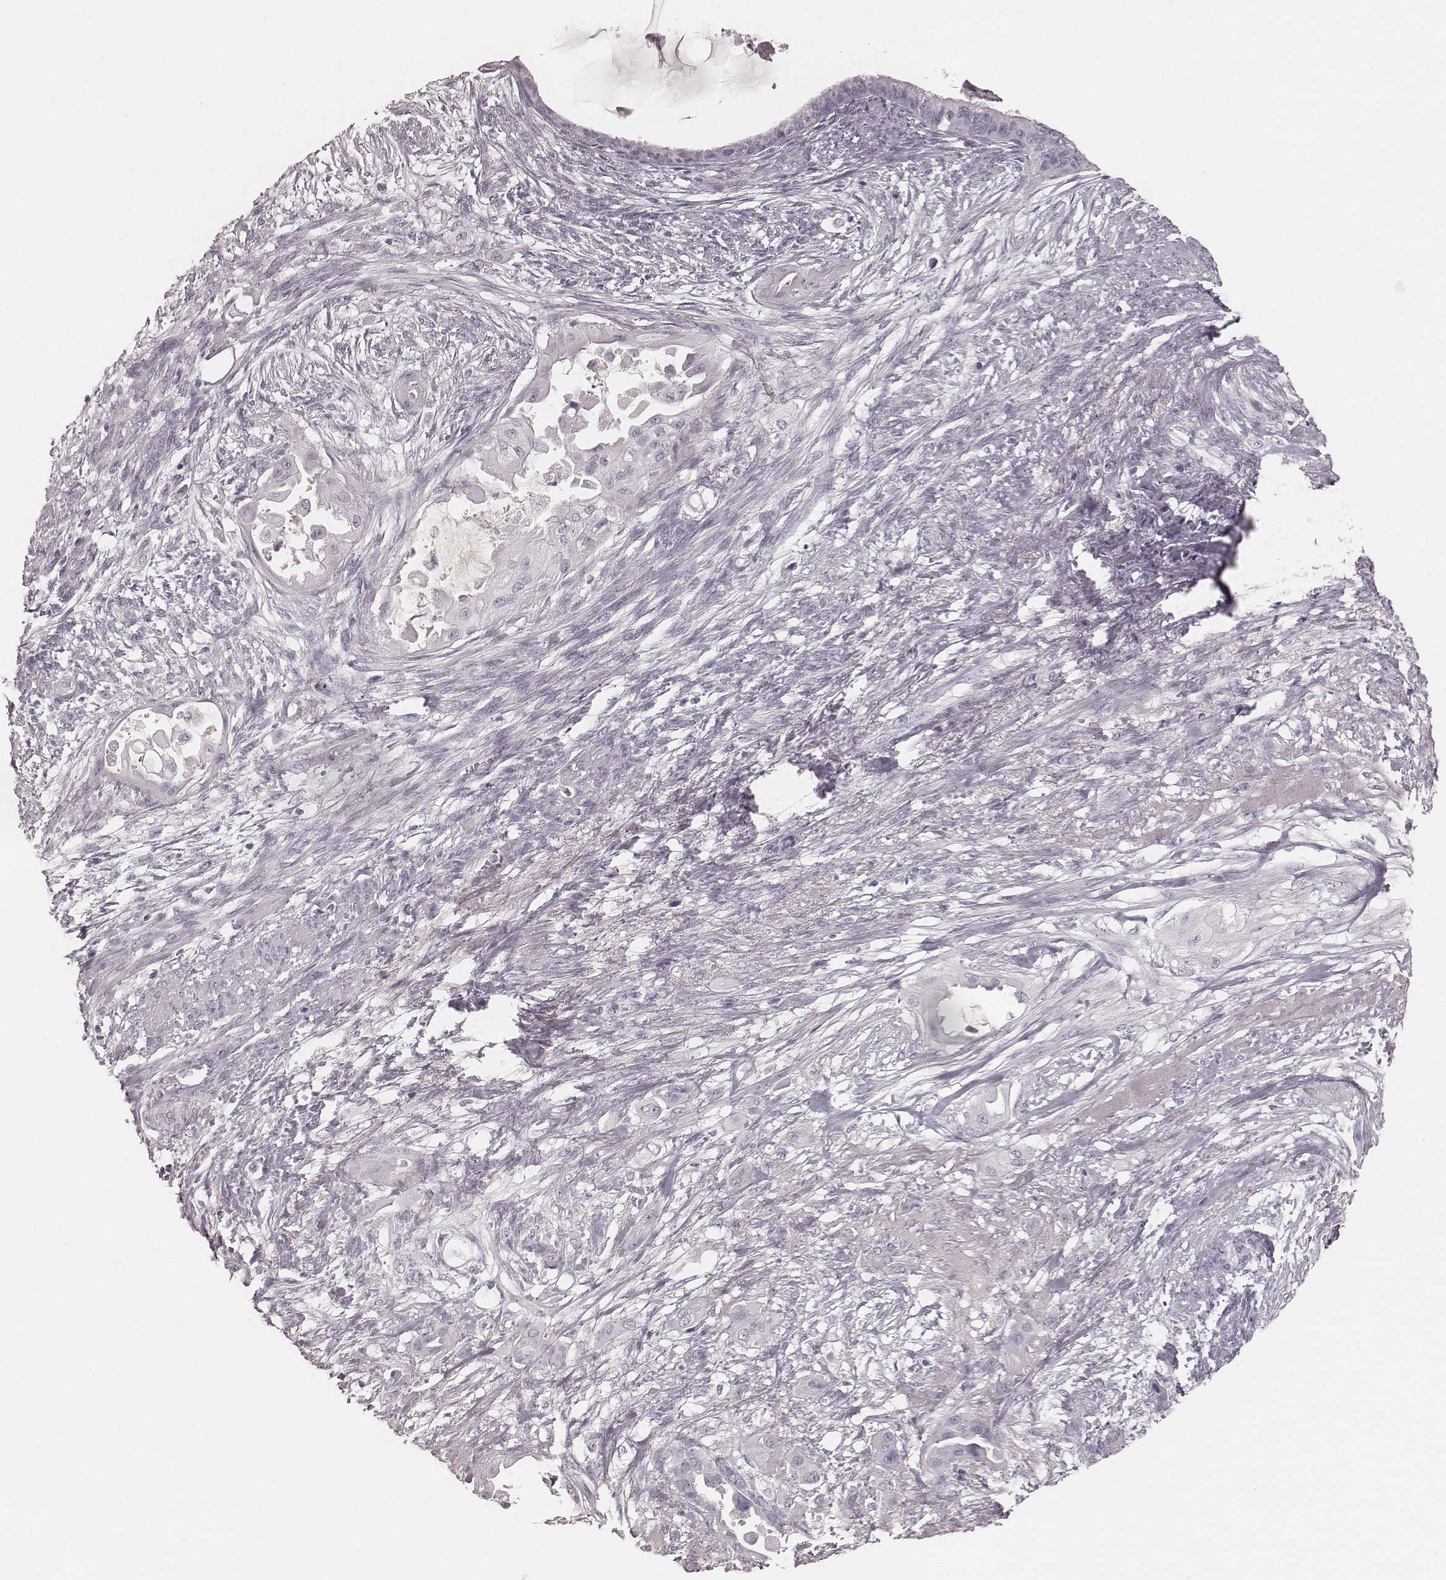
{"staining": {"intensity": "negative", "quantity": "none", "location": "none"}, "tissue": "endometrial cancer", "cell_type": "Tumor cells", "image_type": "cancer", "snomed": [{"axis": "morphology", "description": "Adenocarcinoma, NOS"}, {"axis": "topography", "description": "Endometrium"}], "caption": "High magnification brightfield microscopy of endometrial cancer stained with DAB (3,3'-diaminobenzidine) (brown) and counterstained with hematoxylin (blue): tumor cells show no significant positivity. The staining is performed using DAB brown chromogen with nuclei counter-stained in using hematoxylin.", "gene": "KRT26", "patient": {"sex": "female", "age": 86}}